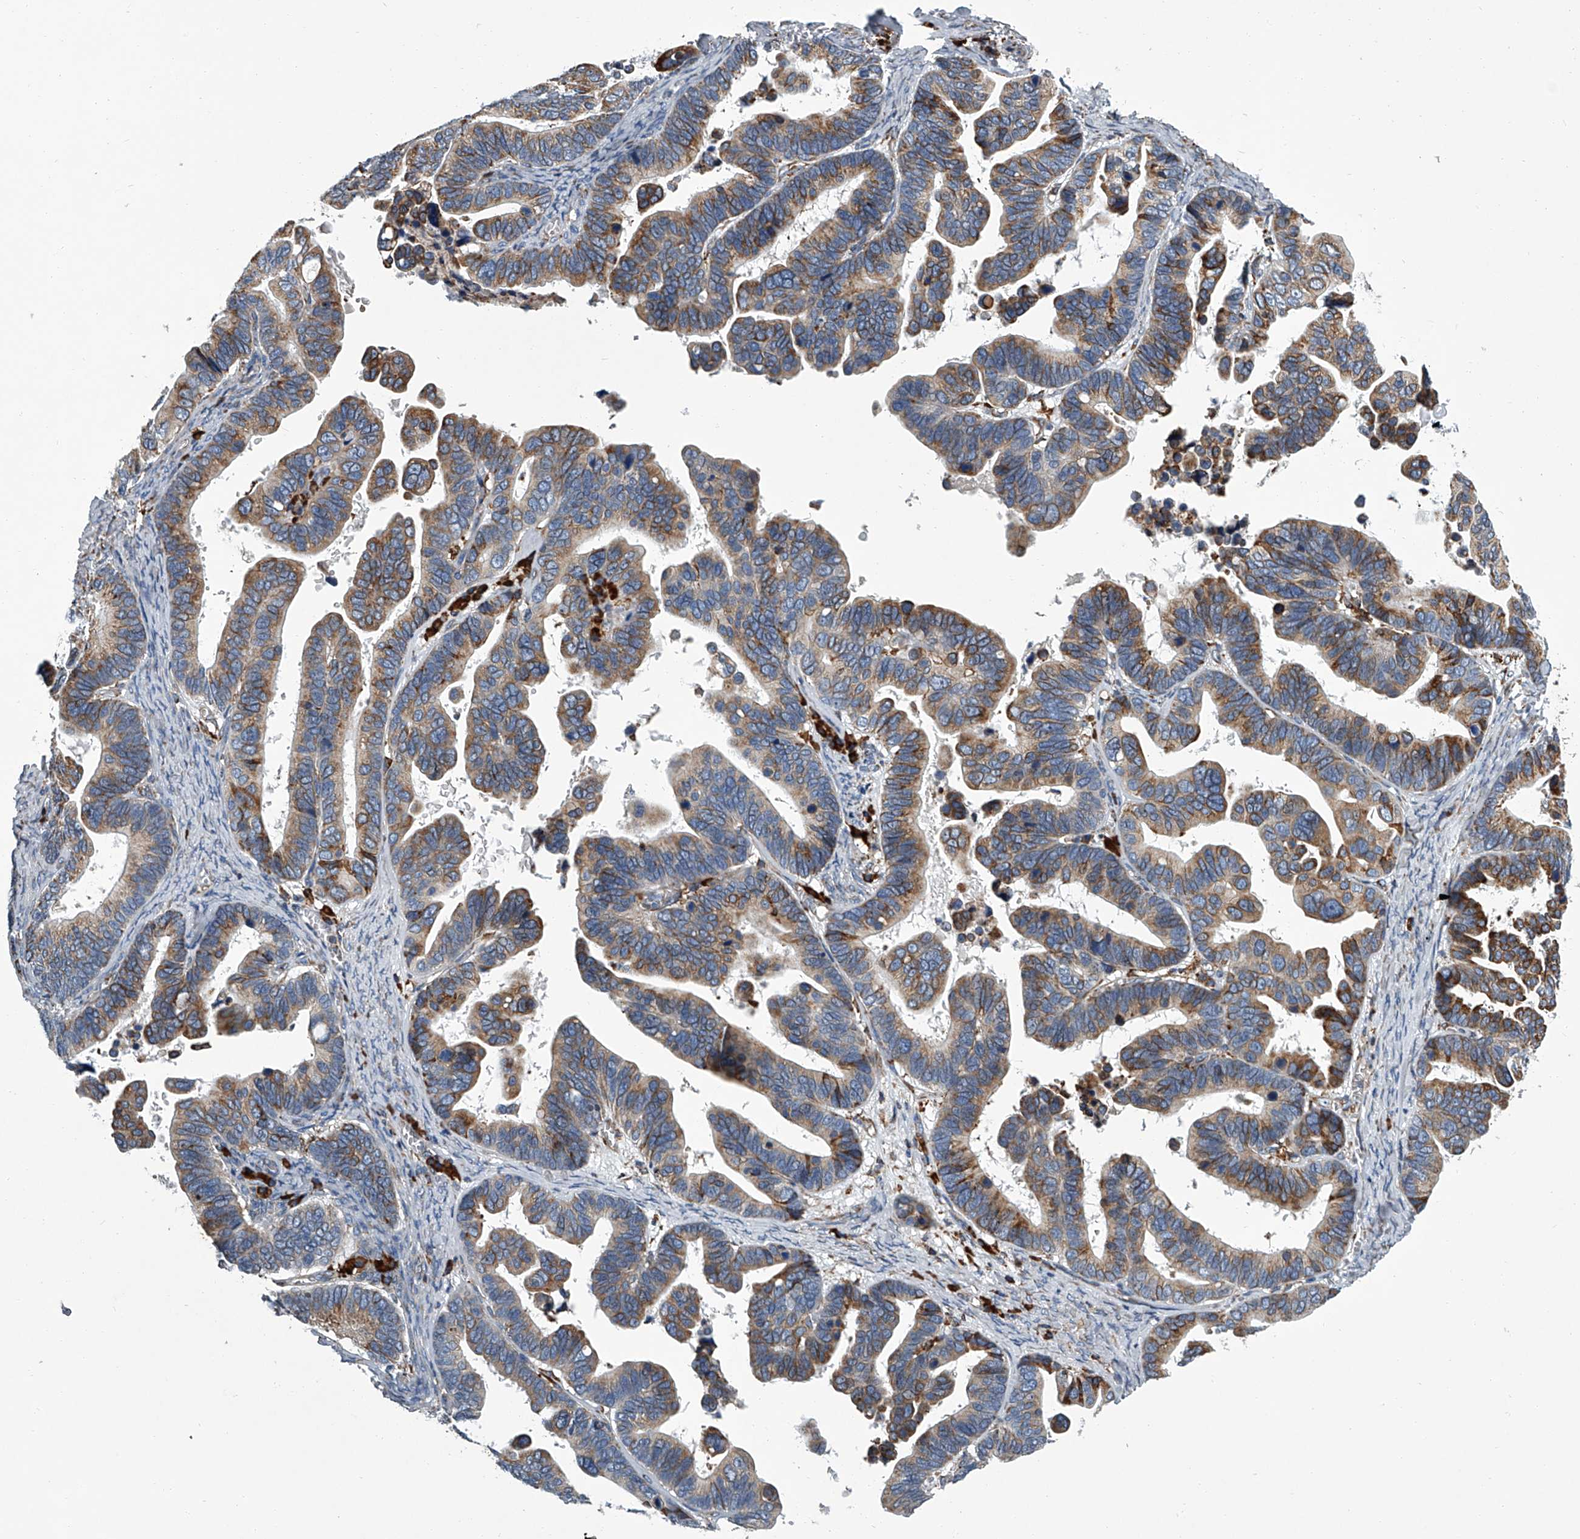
{"staining": {"intensity": "moderate", "quantity": ">75%", "location": "cytoplasmic/membranous"}, "tissue": "ovarian cancer", "cell_type": "Tumor cells", "image_type": "cancer", "snomed": [{"axis": "morphology", "description": "Cystadenocarcinoma, serous, NOS"}, {"axis": "topography", "description": "Ovary"}], "caption": "Immunohistochemical staining of ovarian cancer demonstrates medium levels of moderate cytoplasmic/membranous protein staining in approximately >75% of tumor cells.", "gene": "TMEM63C", "patient": {"sex": "female", "age": 56}}